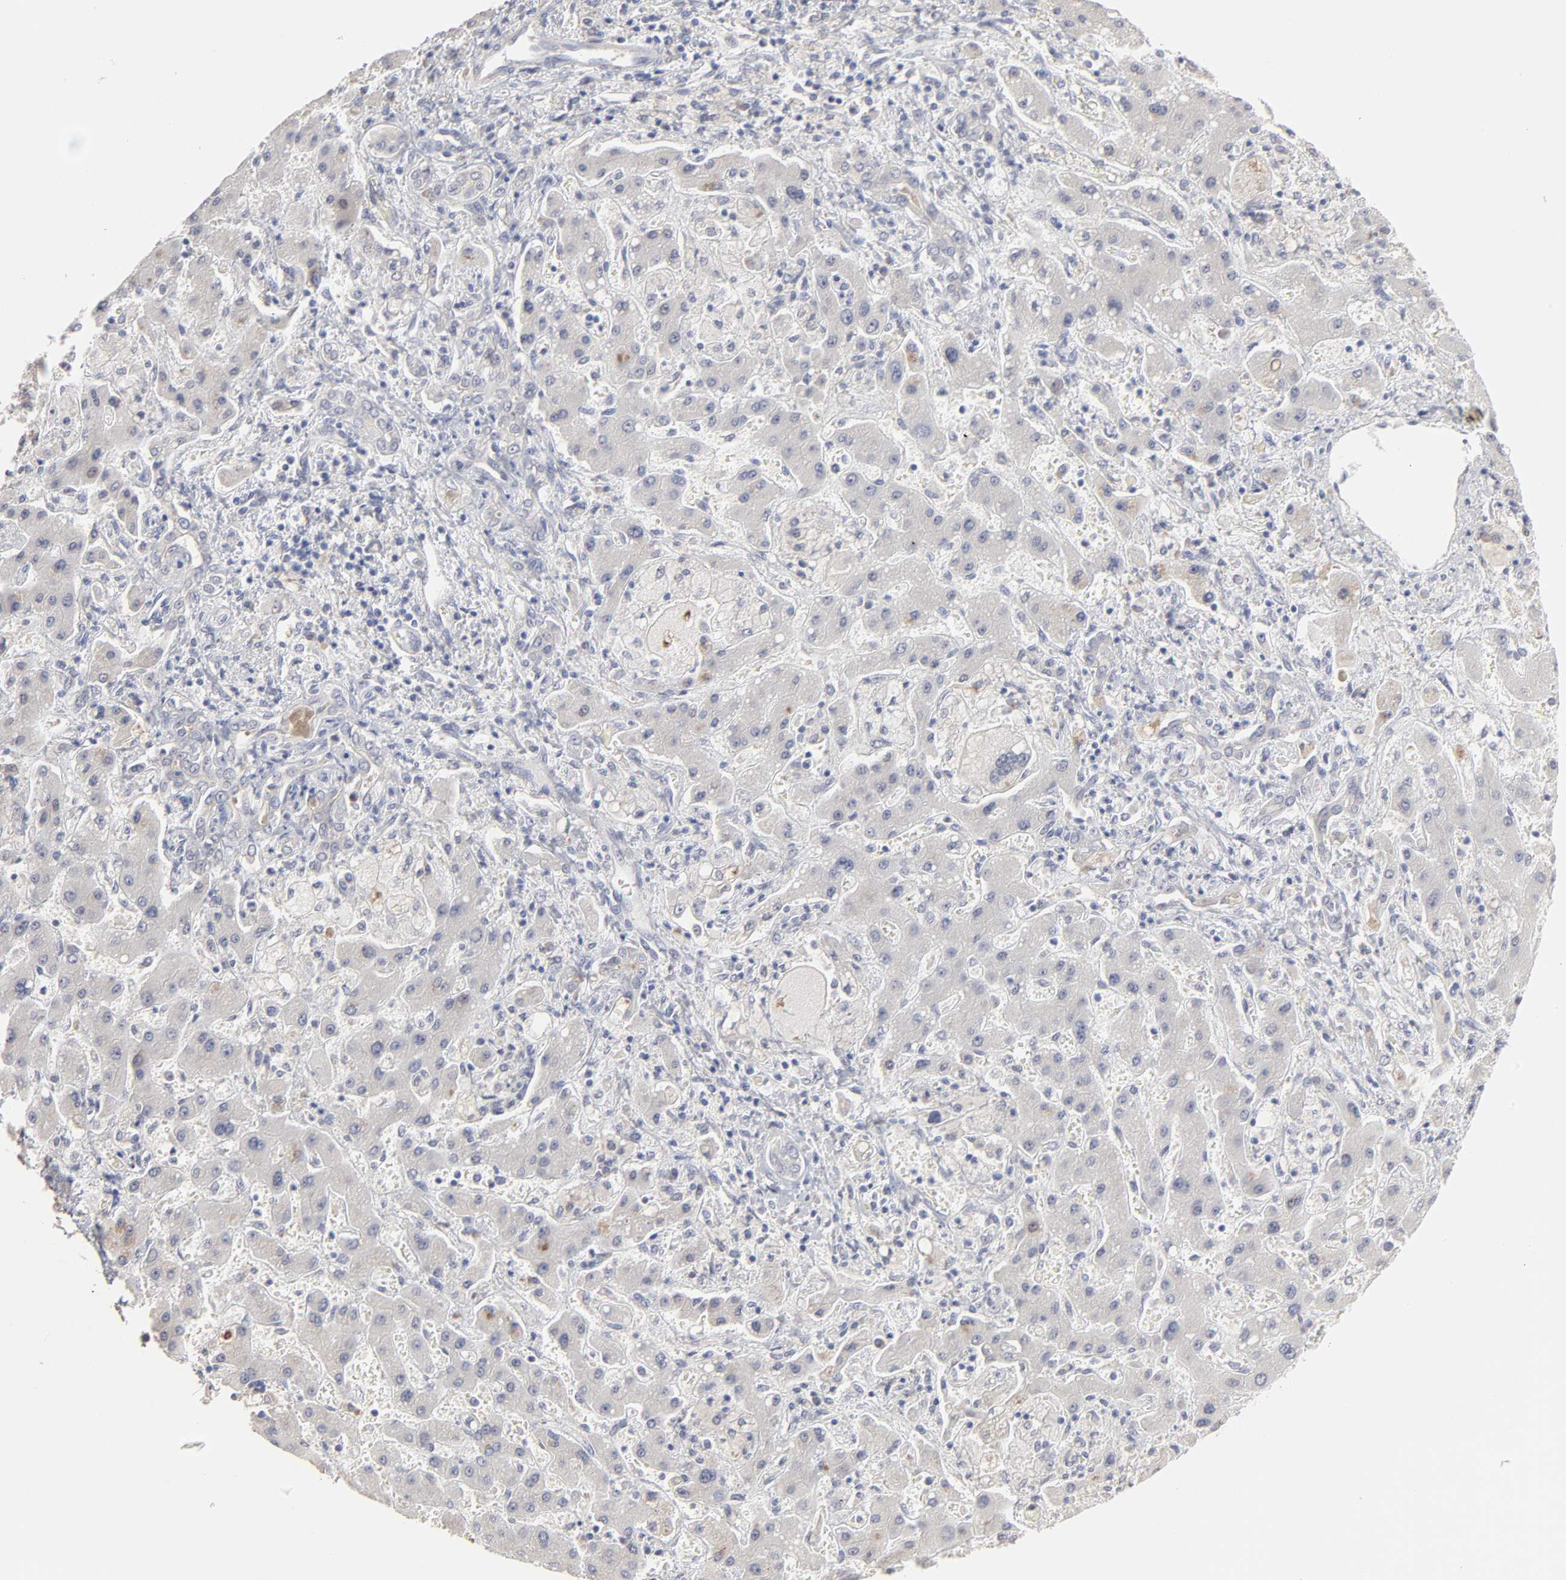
{"staining": {"intensity": "weak", "quantity": ">75%", "location": "cytoplasmic/membranous"}, "tissue": "liver cancer", "cell_type": "Tumor cells", "image_type": "cancer", "snomed": [{"axis": "morphology", "description": "Cholangiocarcinoma"}, {"axis": "topography", "description": "Liver"}], "caption": "Protein analysis of cholangiocarcinoma (liver) tissue exhibits weak cytoplasmic/membranous expression in about >75% of tumor cells.", "gene": "DNAL4", "patient": {"sex": "male", "age": 50}}